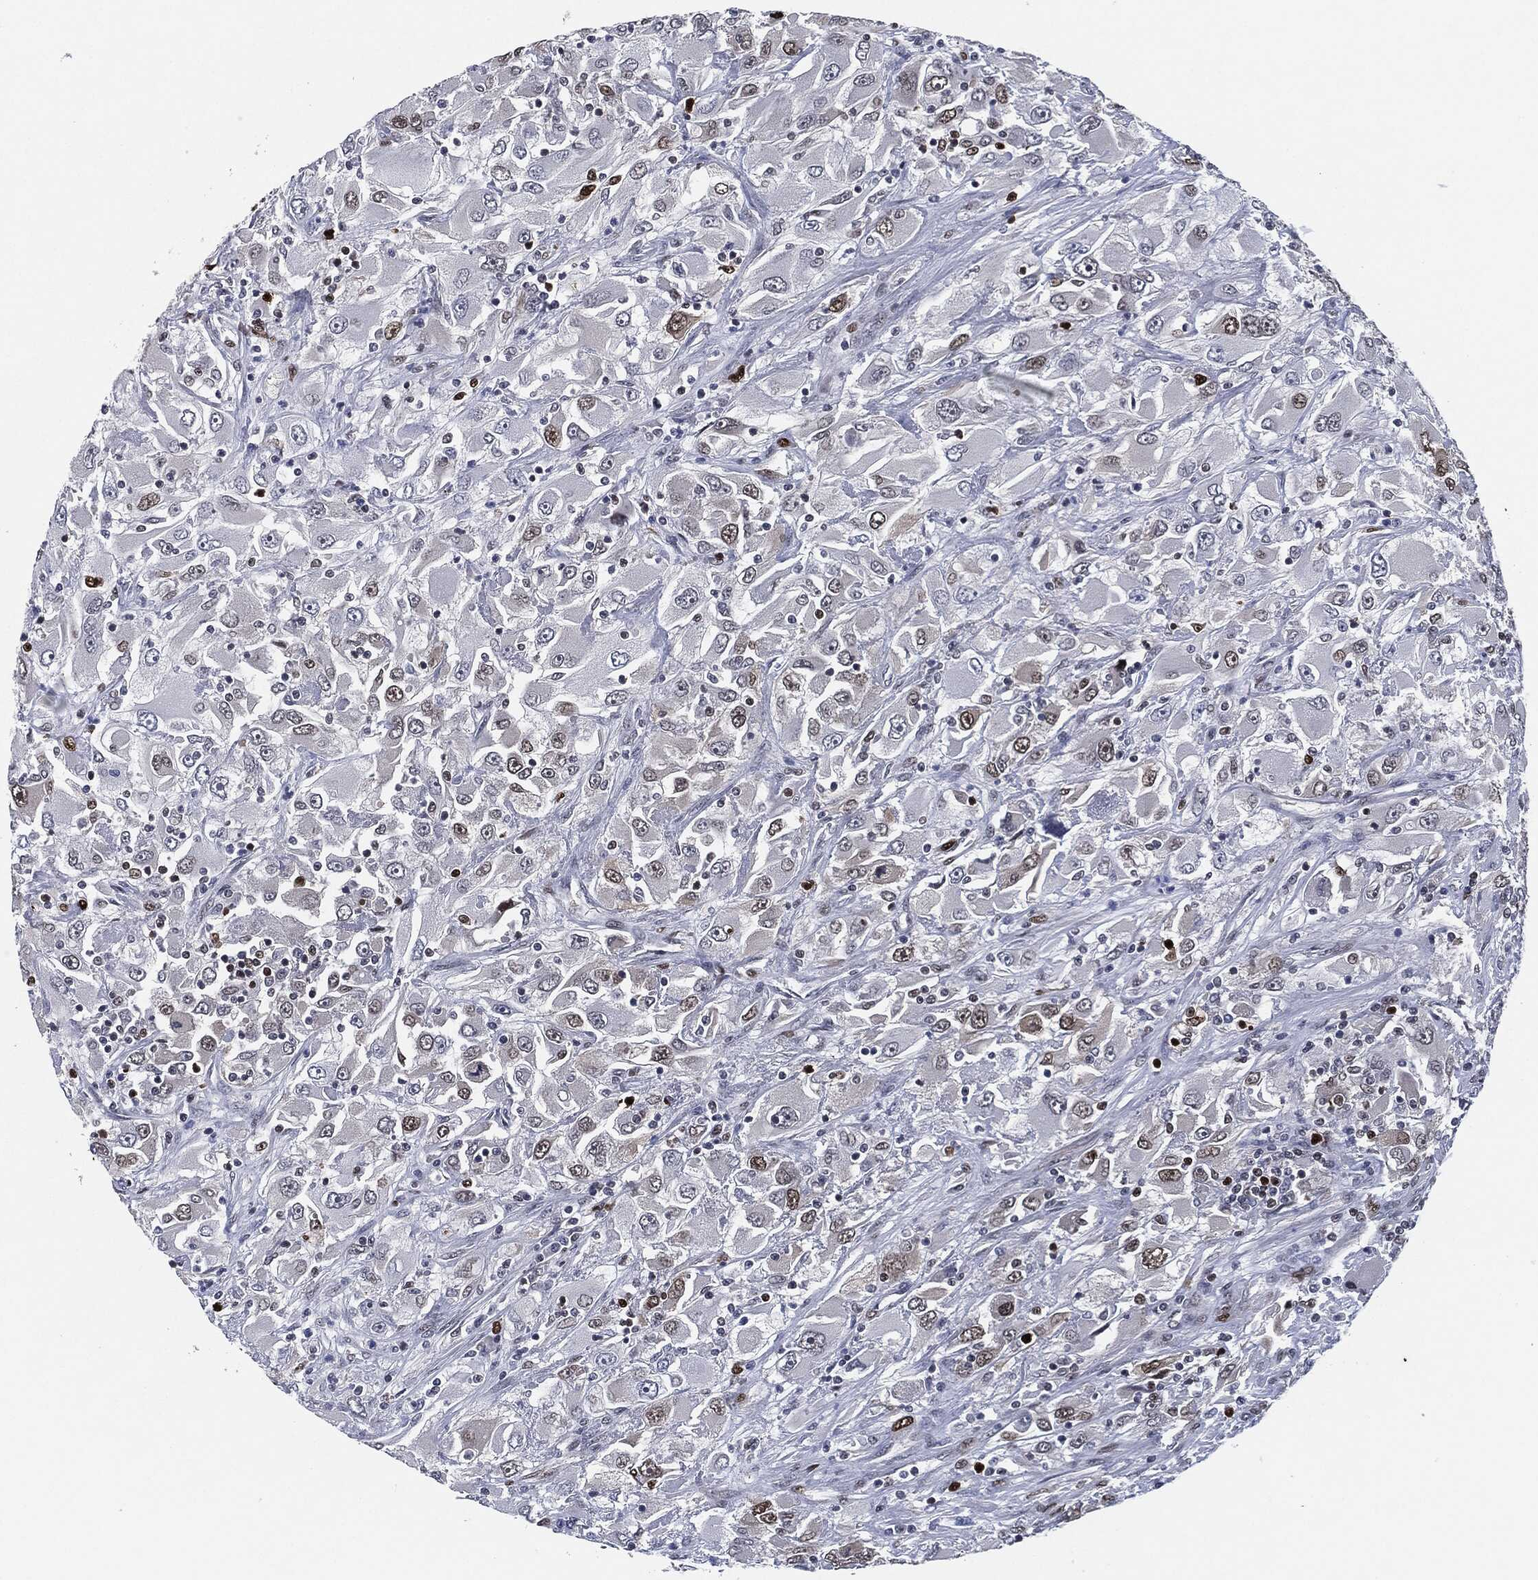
{"staining": {"intensity": "strong", "quantity": "<25%", "location": "nuclear"}, "tissue": "renal cancer", "cell_type": "Tumor cells", "image_type": "cancer", "snomed": [{"axis": "morphology", "description": "Adenocarcinoma, NOS"}, {"axis": "topography", "description": "Kidney"}], "caption": "Protein expression analysis of human renal cancer reveals strong nuclear staining in about <25% of tumor cells.", "gene": "PCNA", "patient": {"sex": "female", "age": 52}}